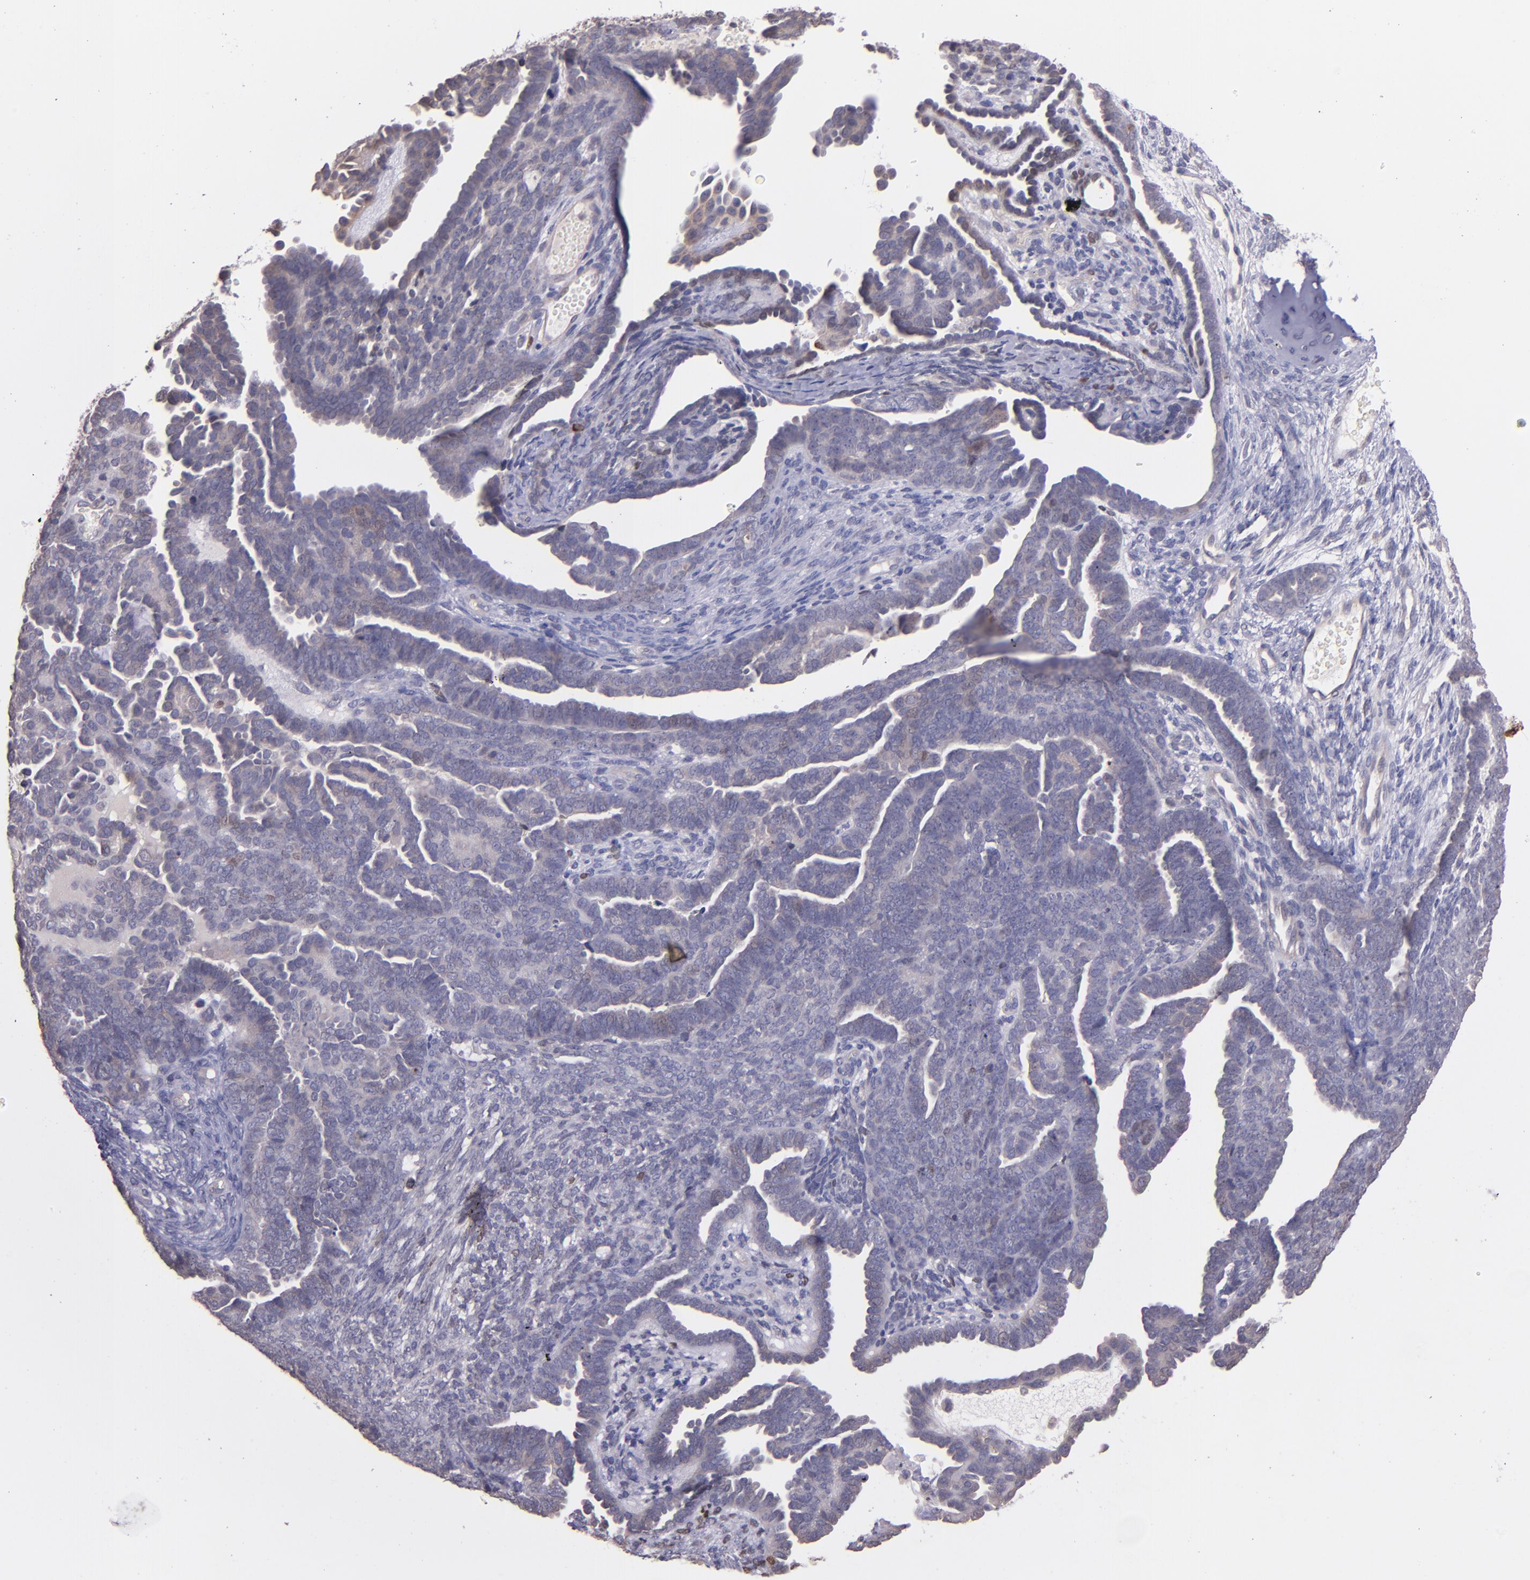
{"staining": {"intensity": "weak", "quantity": "25%-75%", "location": "cytoplasmic/membranous"}, "tissue": "endometrial cancer", "cell_type": "Tumor cells", "image_type": "cancer", "snomed": [{"axis": "morphology", "description": "Neoplasm, malignant, NOS"}, {"axis": "topography", "description": "Endometrium"}], "caption": "Endometrial neoplasm (malignant) stained for a protein (brown) reveals weak cytoplasmic/membranous positive expression in approximately 25%-75% of tumor cells.", "gene": "NUP62CL", "patient": {"sex": "female", "age": 74}}